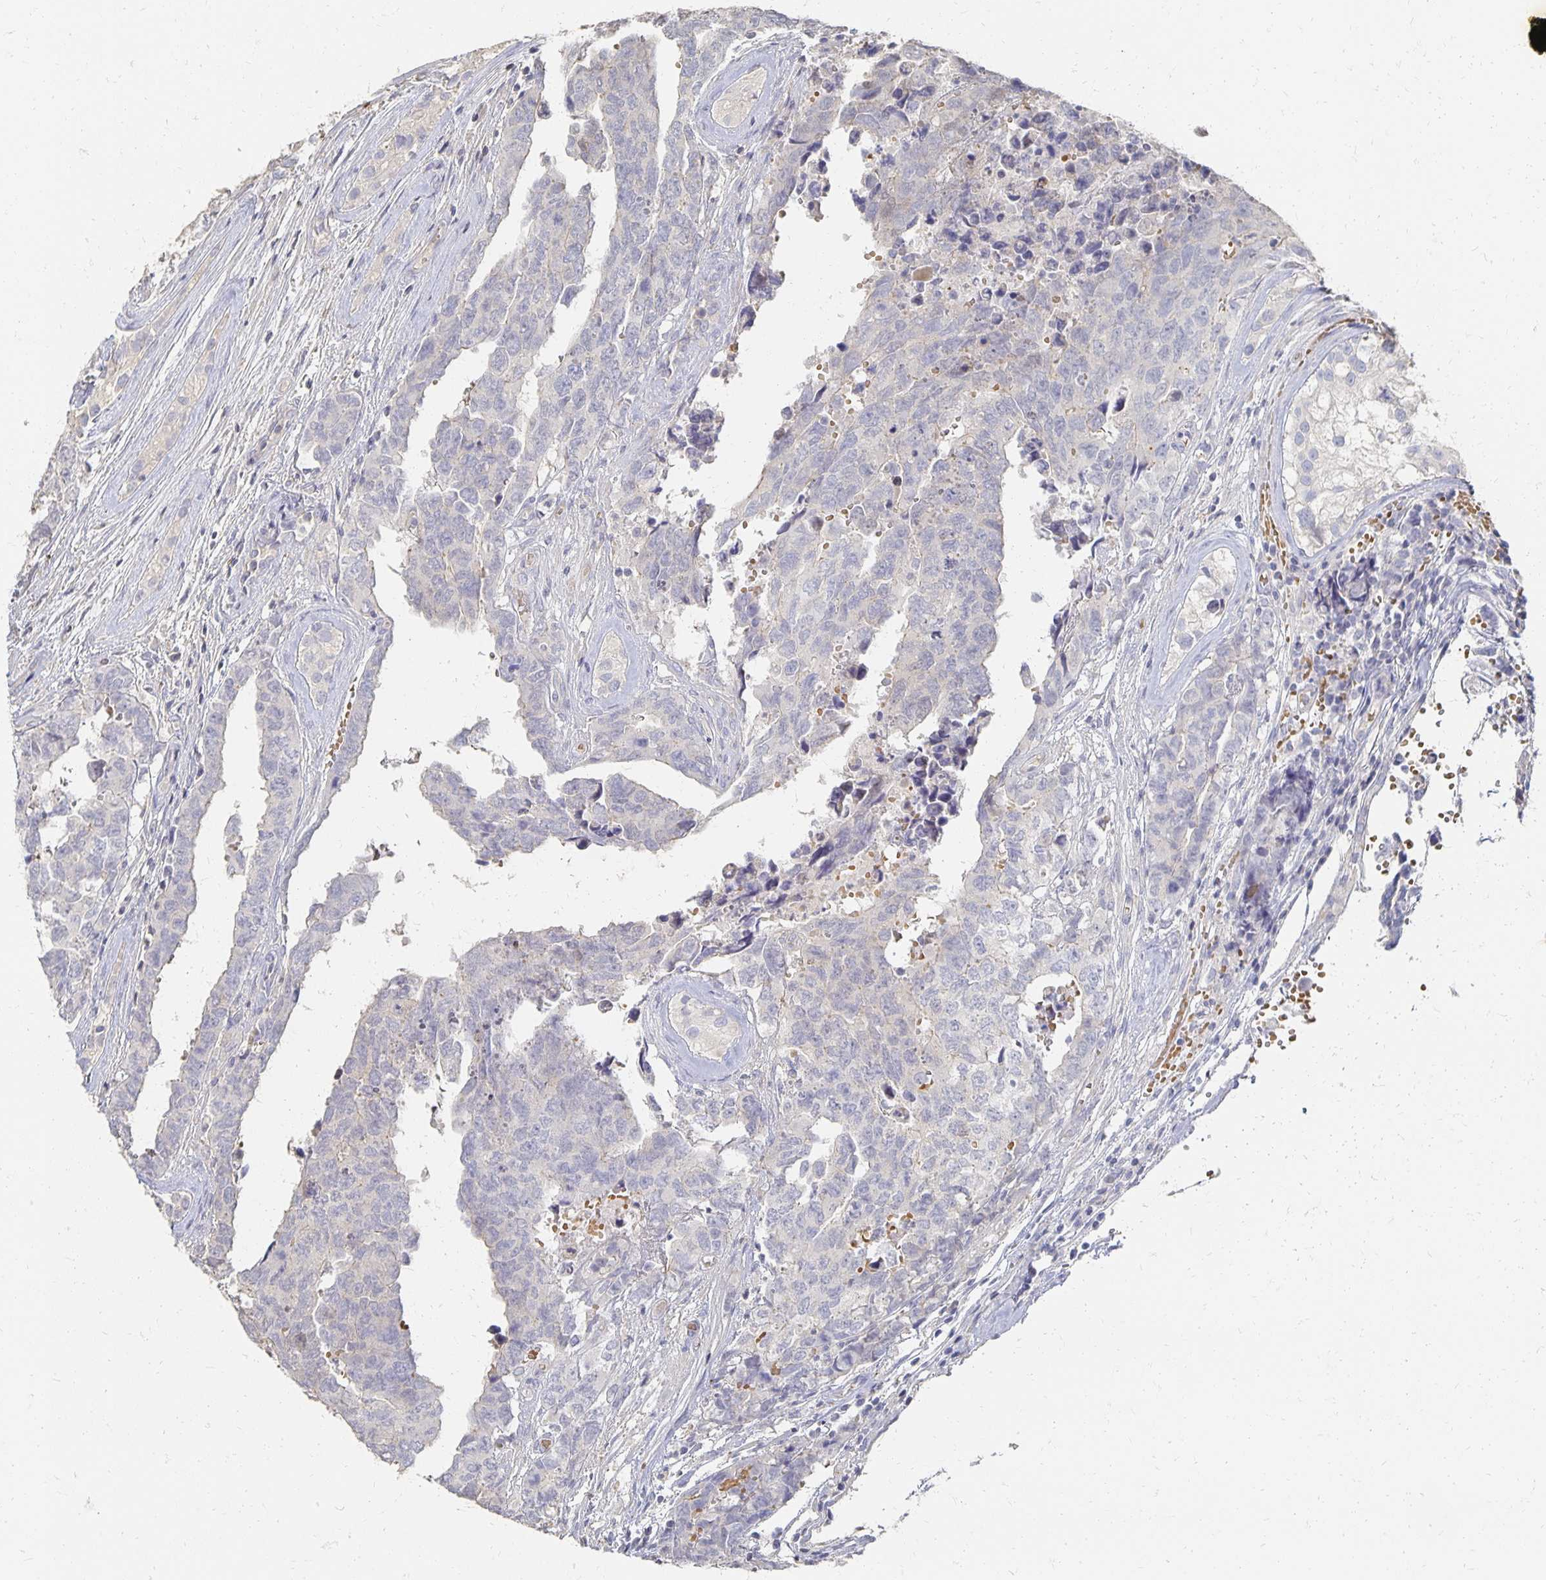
{"staining": {"intensity": "negative", "quantity": "none", "location": "none"}, "tissue": "testis cancer", "cell_type": "Tumor cells", "image_type": "cancer", "snomed": [{"axis": "morphology", "description": "Normal tissue, NOS"}, {"axis": "morphology", "description": "Carcinoma, Embryonal, NOS"}, {"axis": "topography", "description": "Testis"}, {"axis": "topography", "description": "Epididymis"}], "caption": "This is an IHC image of human testis embryonal carcinoma. There is no expression in tumor cells.", "gene": "CST6", "patient": {"sex": "male", "age": 25}}